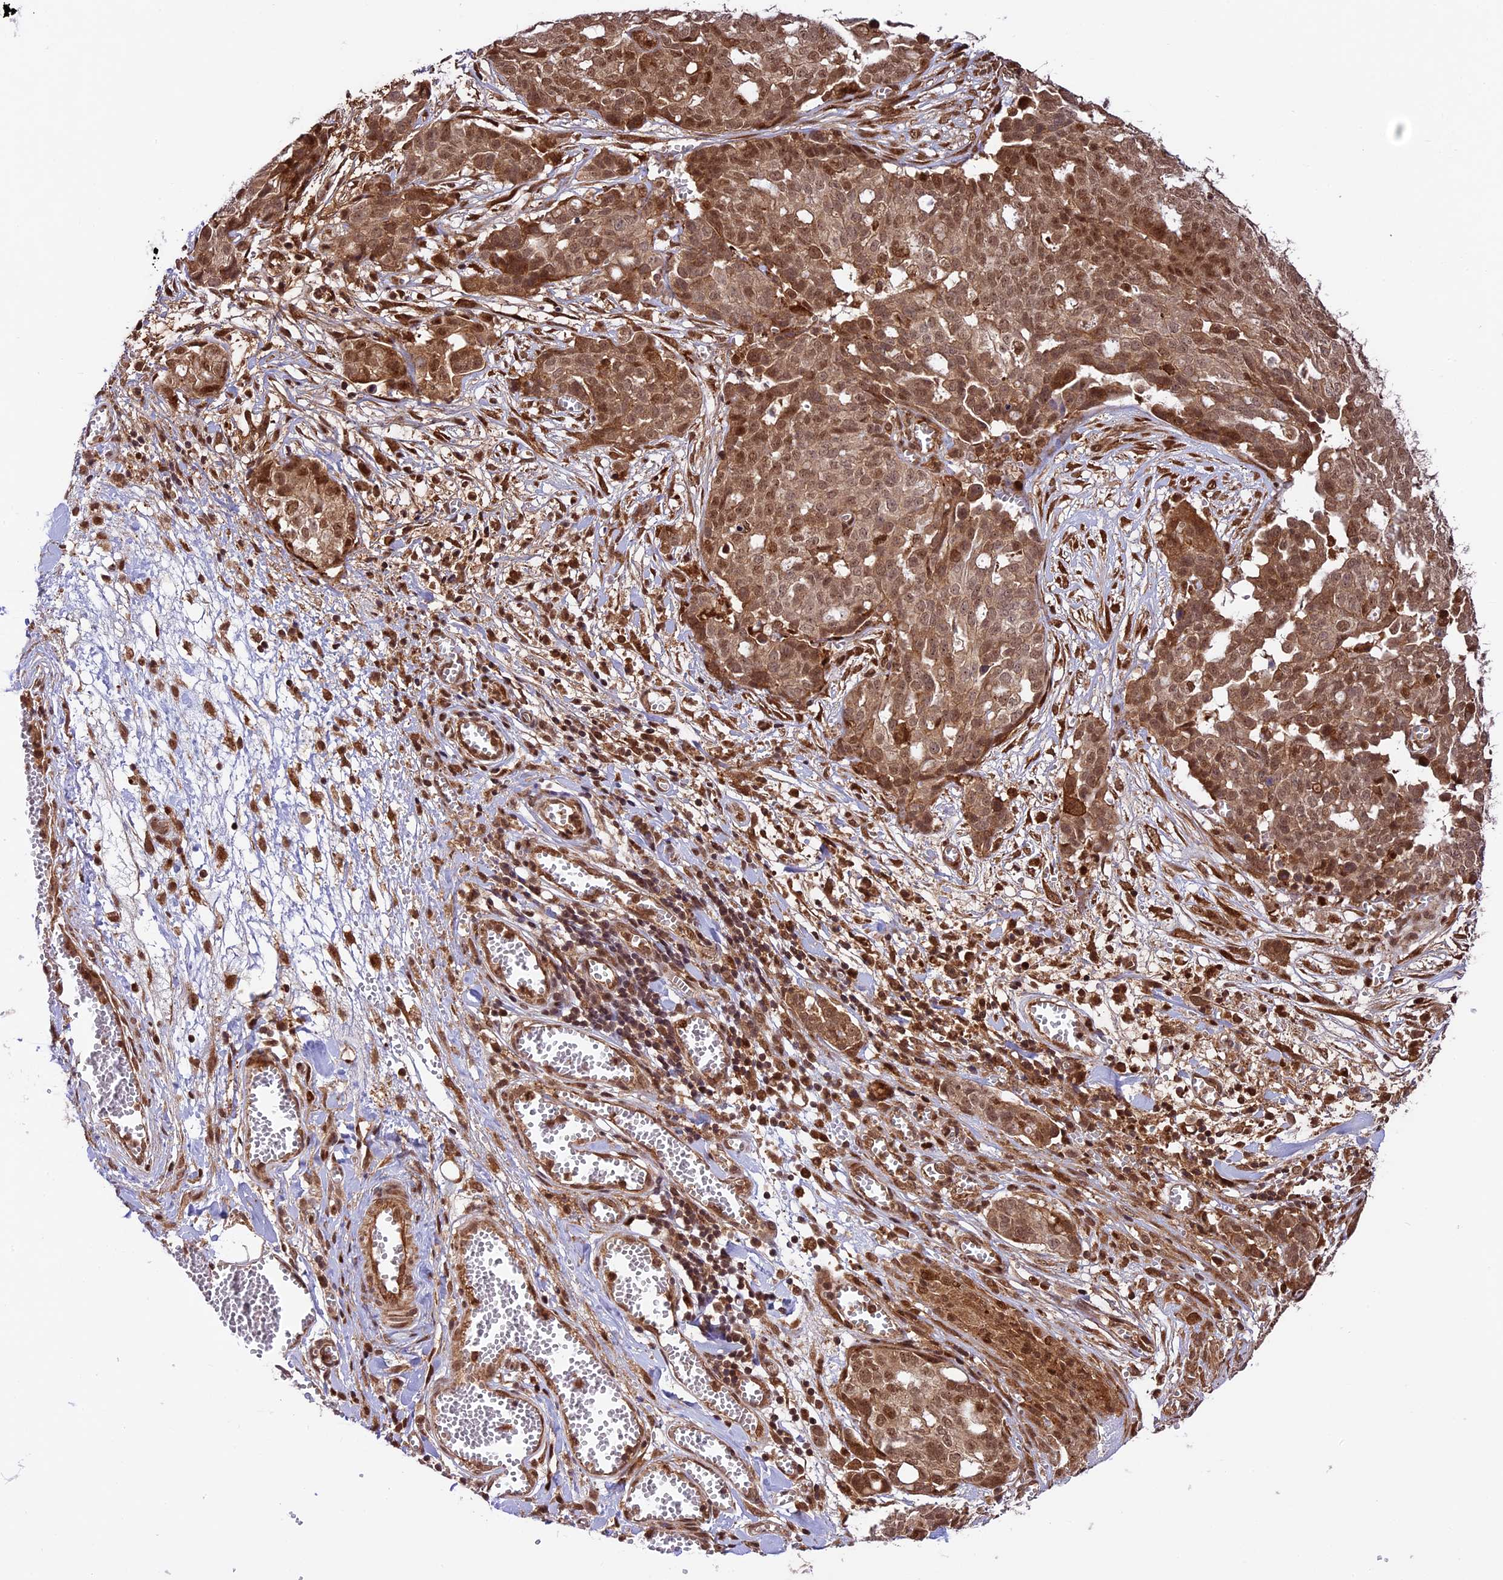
{"staining": {"intensity": "moderate", "quantity": ">75%", "location": "cytoplasmic/membranous,nuclear"}, "tissue": "ovarian cancer", "cell_type": "Tumor cells", "image_type": "cancer", "snomed": [{"axis": "morphology", "description": "Cystadenocarcinoma, serous, NOS"}, {"axis": "topography", "description": "Soft tissue"}, {"axis": "topography", "description": "Ovary"}], "caption": "Moderate cytoplasmic/membranous and nuclear protein expression is identified in approximately >75% of tumor cells in serous cystadenocarcinoma (ovarian).", "gene": "DHX38", "patient": {"sex": "female", "age": 57}}